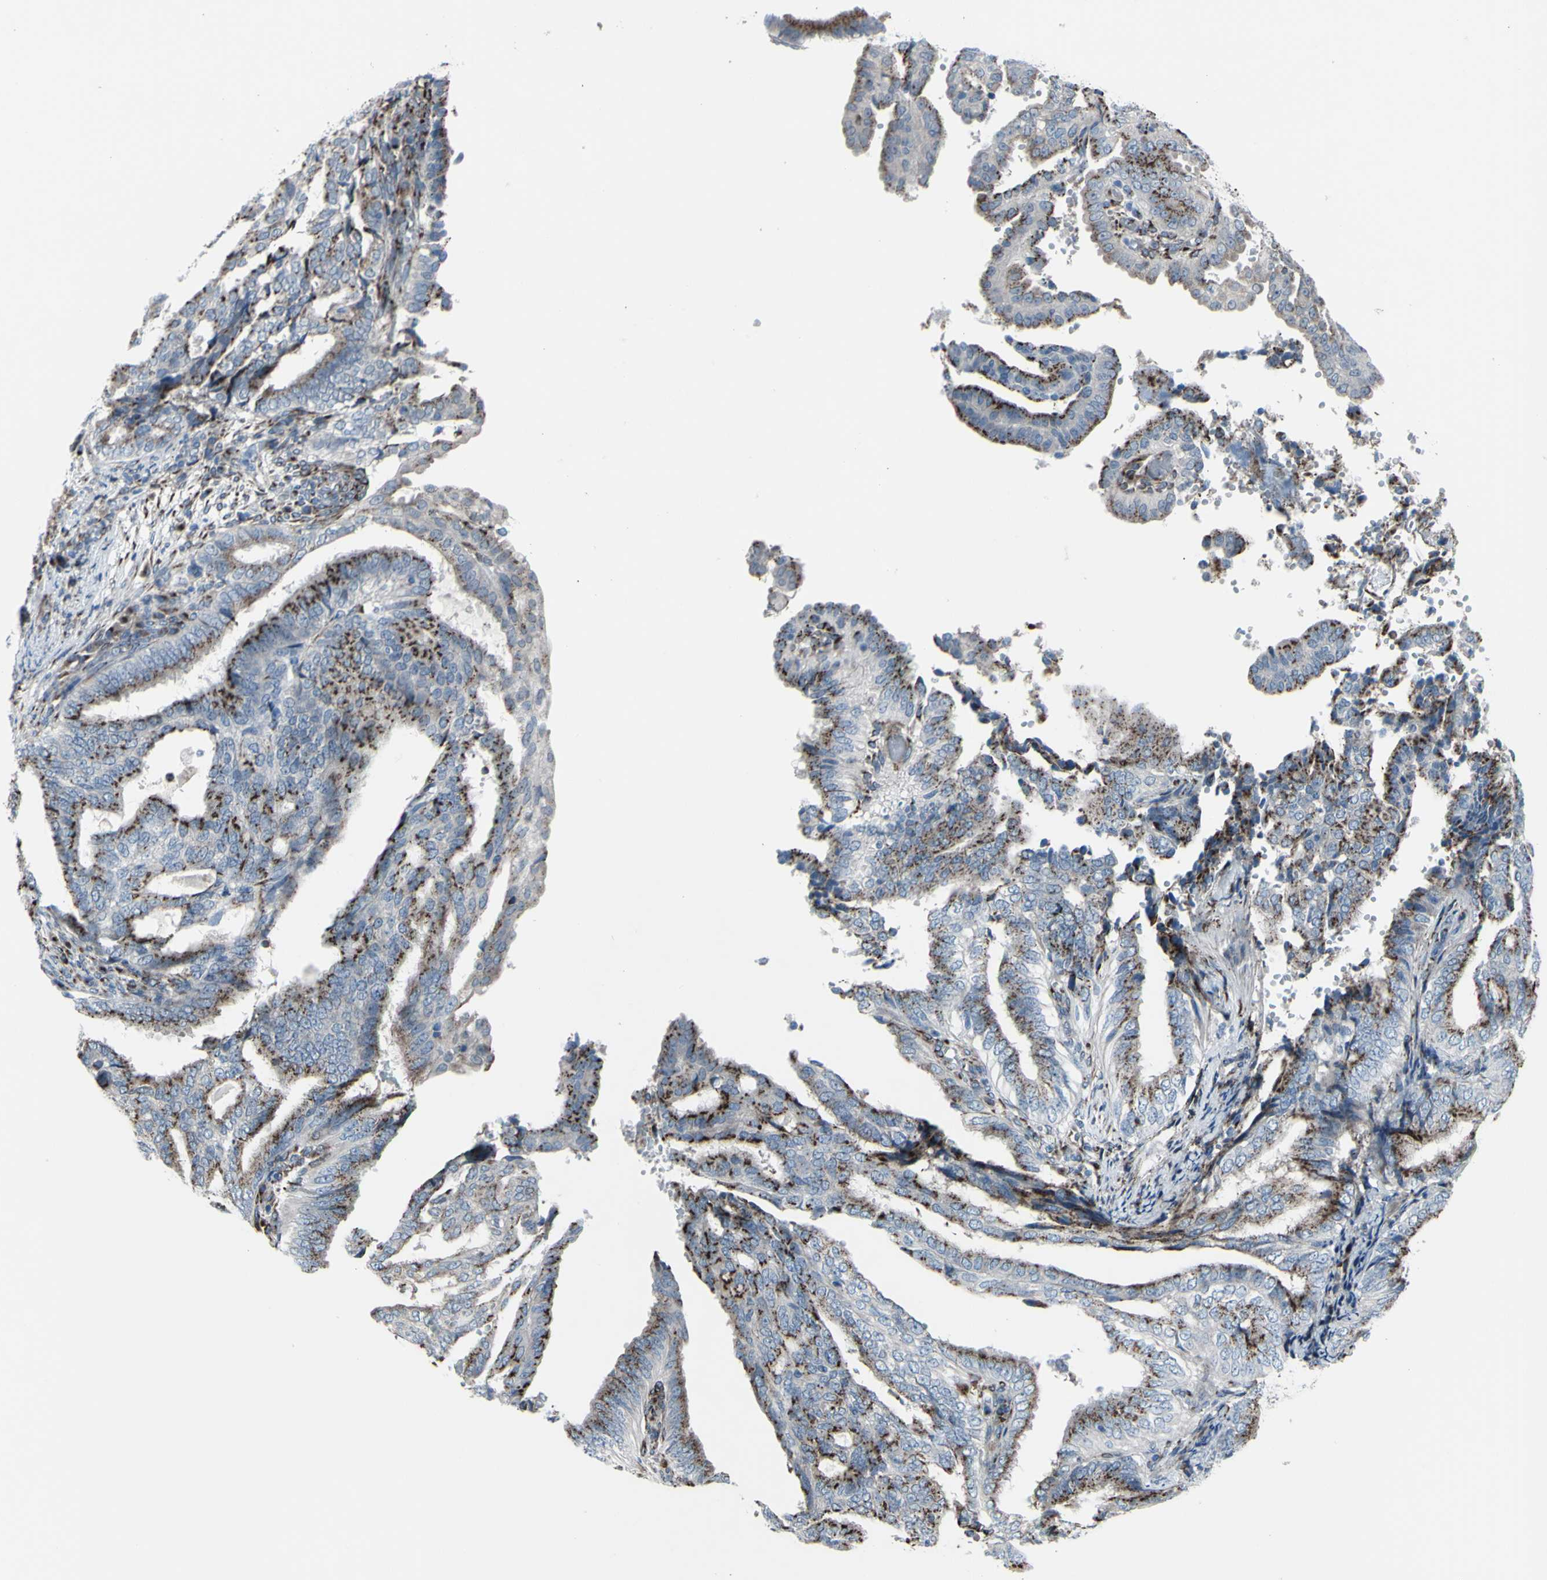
{"staining": {"intensity": "strong", "quantity": ">75%", "location": "cytoplasmic/membranous"}, "tissue": "endometrial cancer", "cell_type": "Tumor cells", "image_type": "cancer", "snomed": [{"axis": "morphology", "description": "Adenocarcinoma, NOS"}, {"axis": "topography", "description": "Endometrium"}], "caption": "Tumor cells reveal high levels of strong cytoplasmic/membranous staining in about >75% of cells in endometrial cancer. The staining was performed using DAB, with brown indicating positive protein expression. Nuclei are stained blue with hematoxylin.", "gene": "GLG1", "patient": {"sex": "female", "age": 58}}